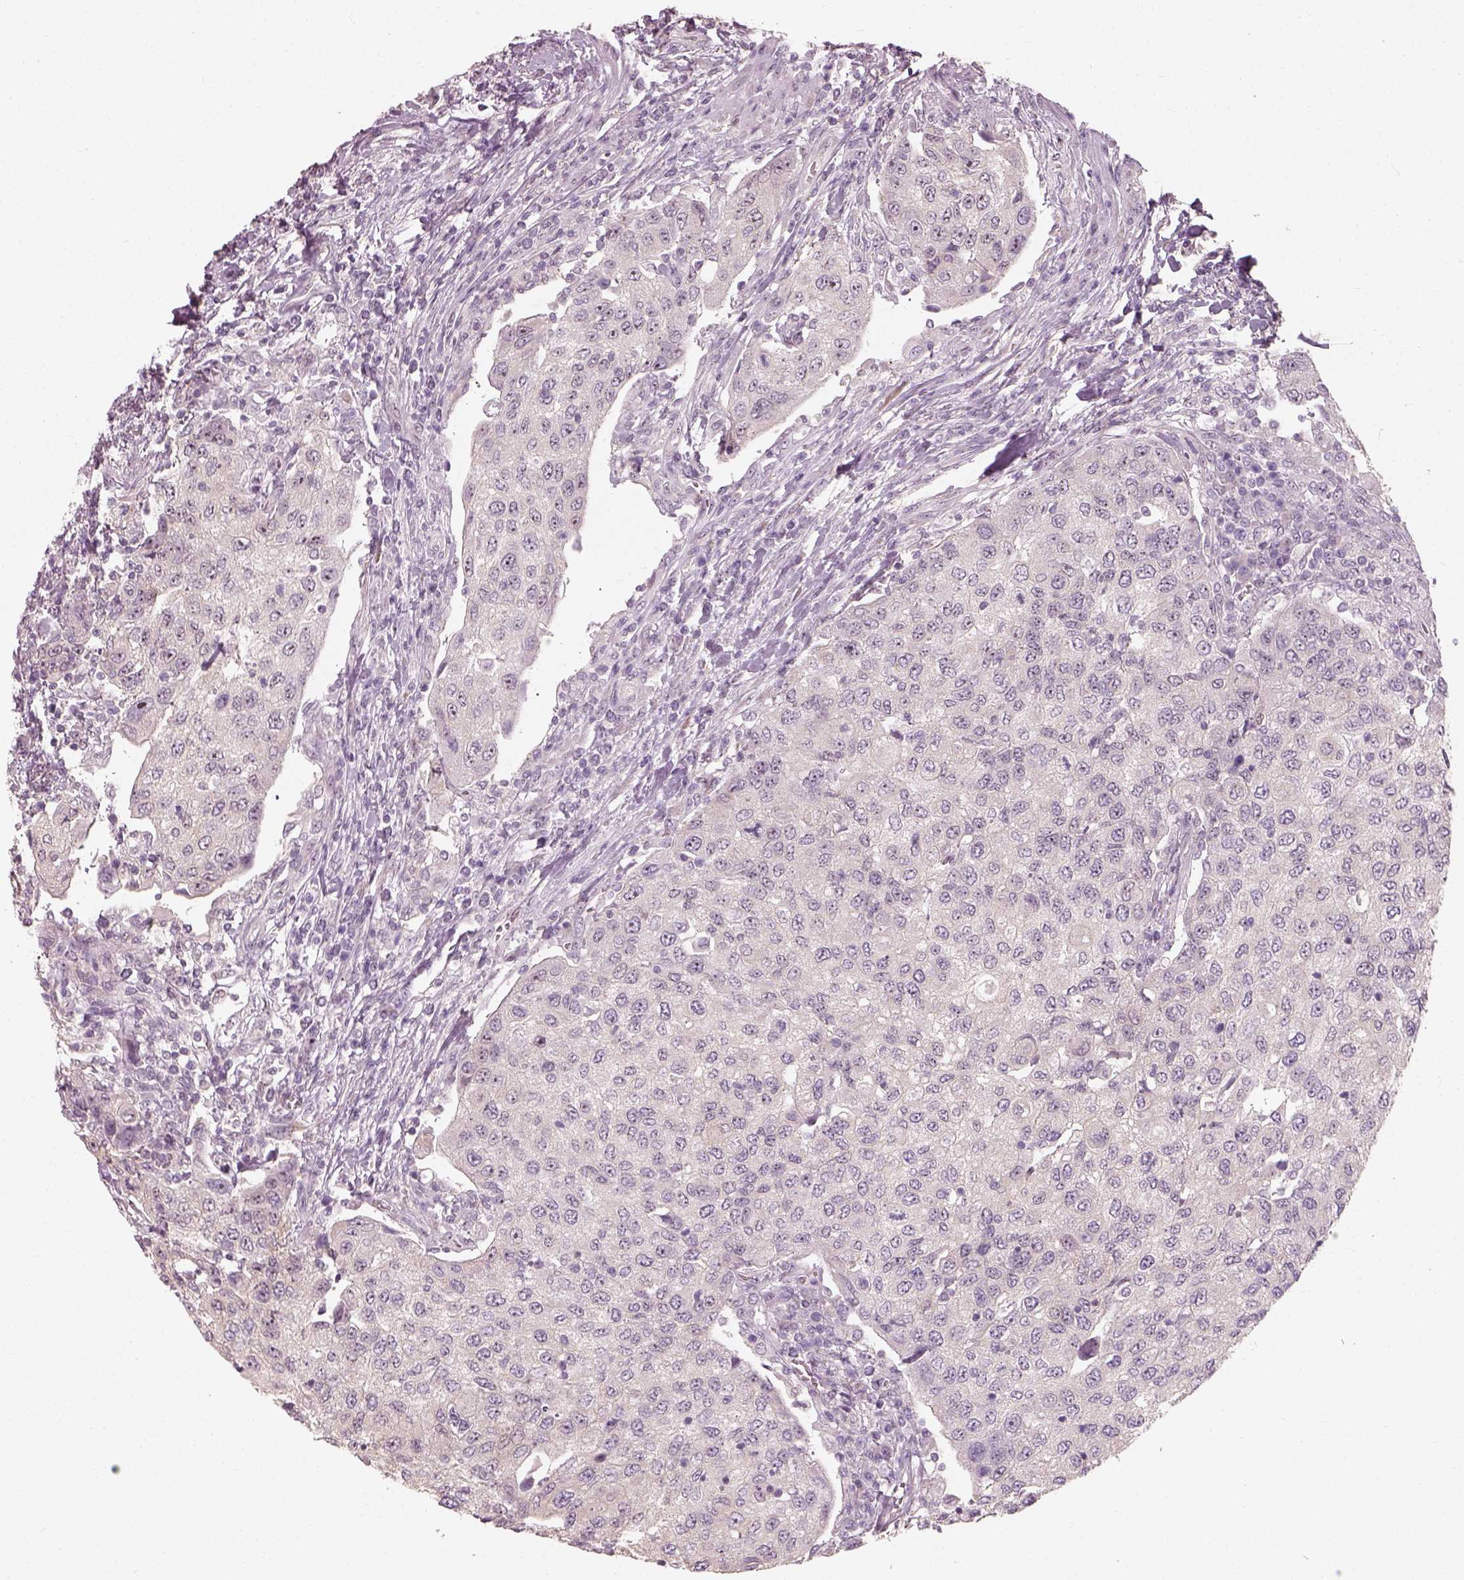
{"staining": {"intensity": "negative", "quantity": "none", "location": "none"}, "tissue": "urothelial cancer", "cell_type": "Tumor cells", "image_type": "cancer", "snomed": [{"axis": "morphology", "description": "Urothelial carcinoma, High grade"}, {"axis": "topography", "description": "Urinary bladder"}], "caption": "High-grade urothelial carcinoma was stained to show a protein in brown. There is no significant staining in tumor cells.", "gene": "CDS1", "patient": {"sex": "female", "age": 78}}